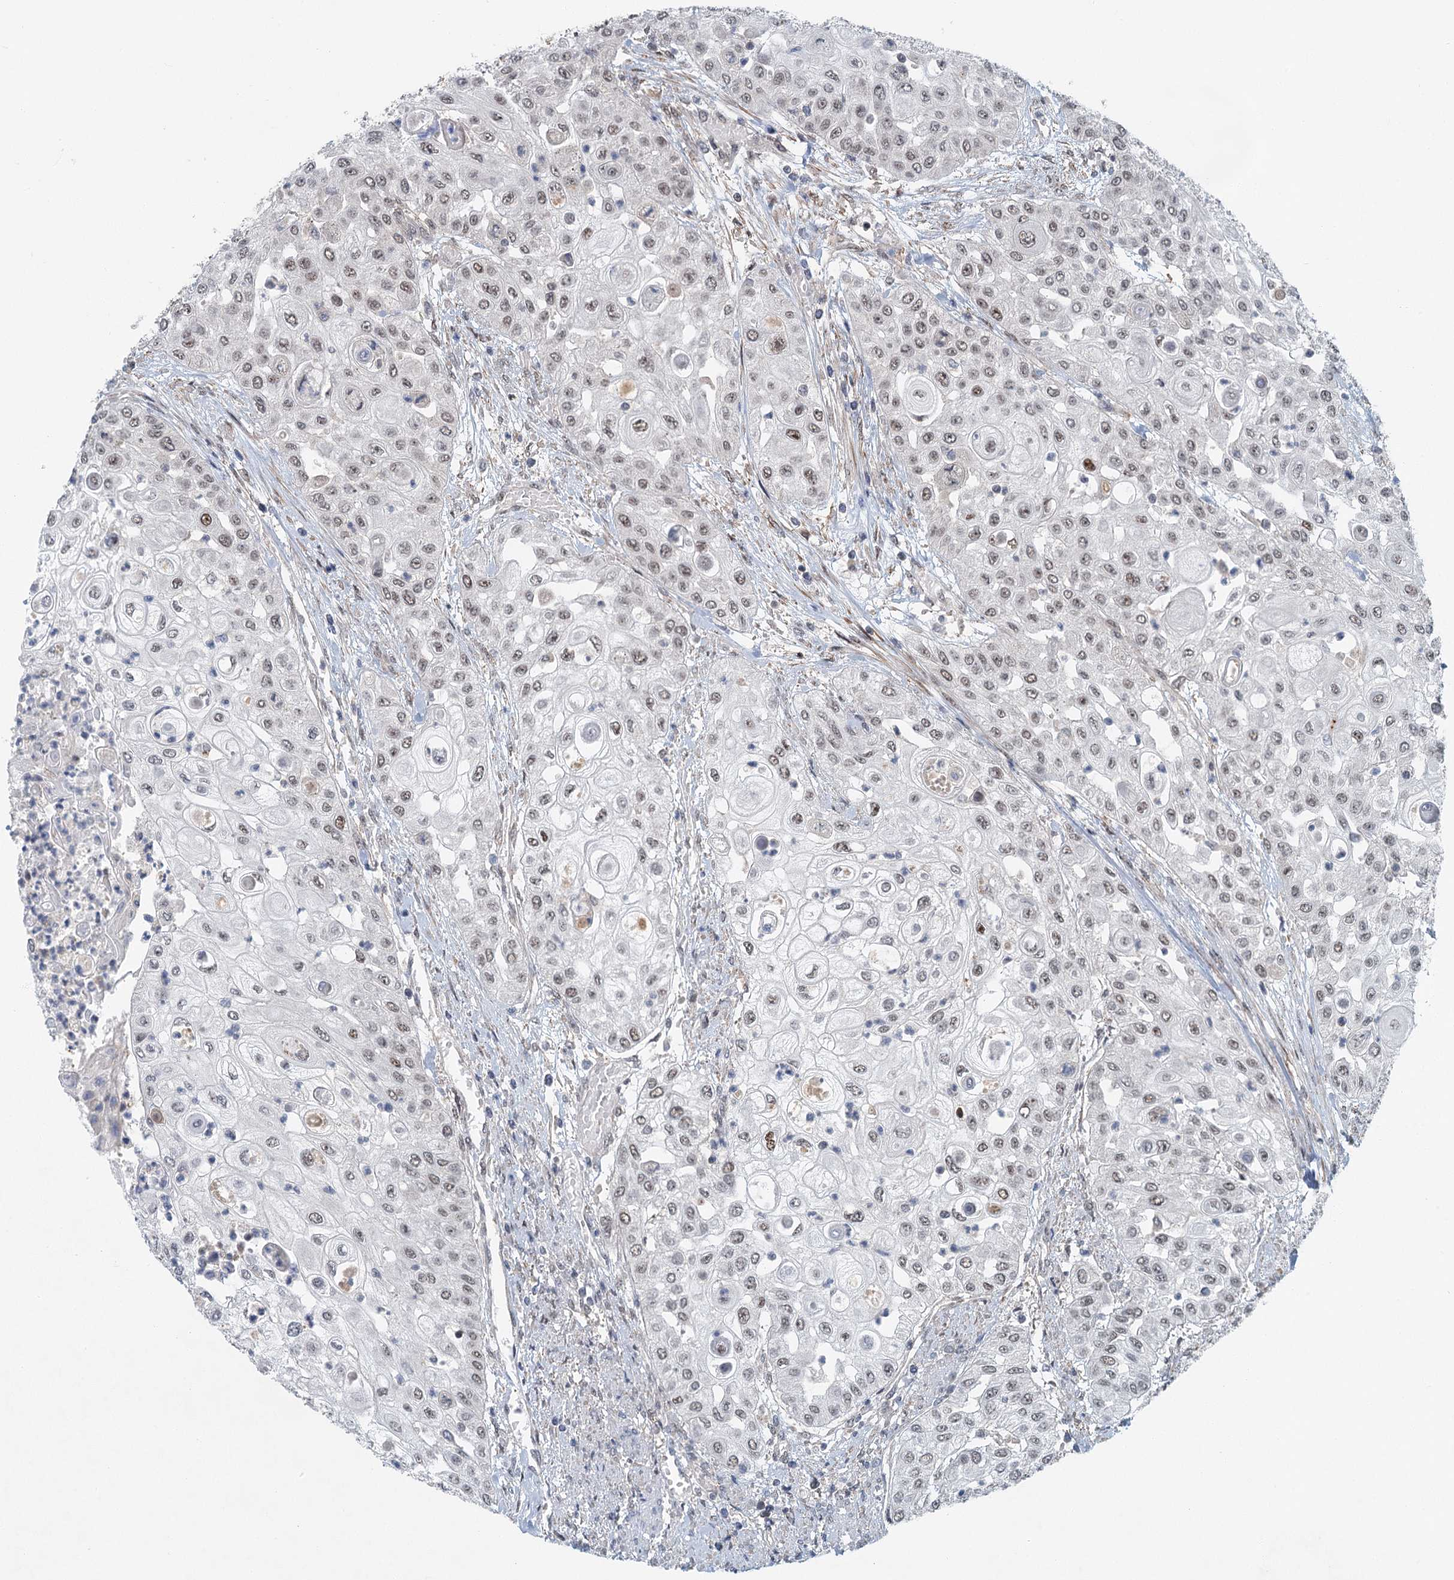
{"staining": {"intensity": "weak", "quantity": ">75%", "location": "nuclear"}, "tissue": "urothelial cancer", "cell_type": "Tumor cells", "image_type": "cancer", "snomed": [{"axis": "morphology", "description": "Urothelial carcinoma, High grade"}, {"axis": "topography", "description": "Urinary bladder"}], "caption": "Protein staining by immunohistochemistry reveals weak nuclear expression in approximately >75% of tumor cells in high-grade urothelial carcinoma. Ihc stains the protein in brown and the nuclei are stained blue.", "gene": "TAS2R42", "patient": {"sex": "female", "age": 79}}